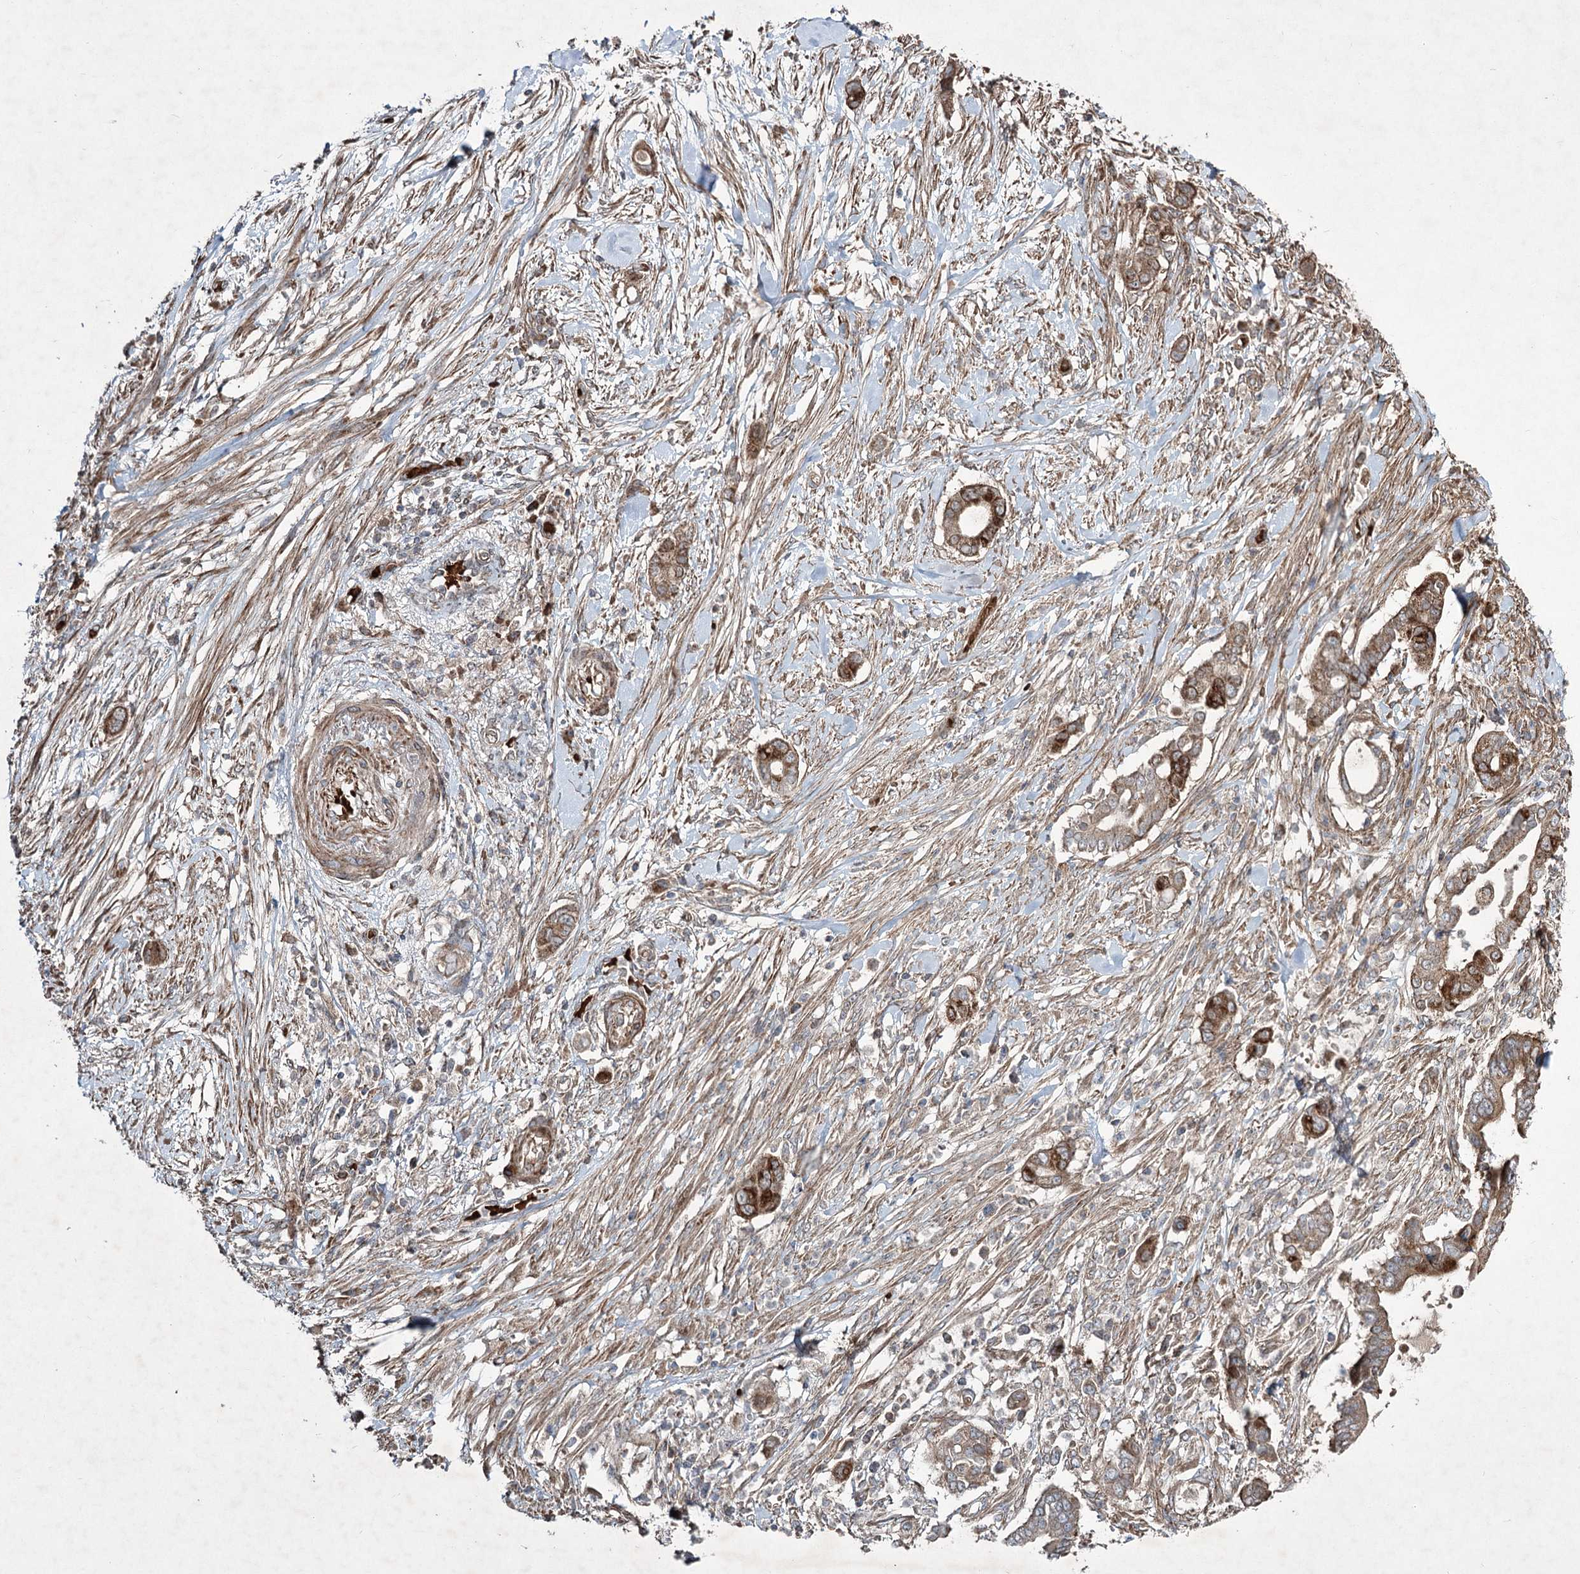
{"staining": {"intensity": "moderate", "quantity": ">75%", "location": "cytoplasmic/membranous"}, "tissue": "pancreatic cancer", "cell_type": "Tumor cells", "image_type": "cancer", "snomed": [{"axis": "morphology", "description": "Adenocarcinoma, NOS"}, {"axis": "topography", "description": "Pancreas"}], "caption": "Immunohistochemical staining of human adenocarcinoma (pancreatic) demonstrates medium levels of moderate cytoplasmic/membranous protein expression in approximately >75% of tumor cells.", "gene": "SERINC5", "patient": {"sex": "male", "age": 68}}